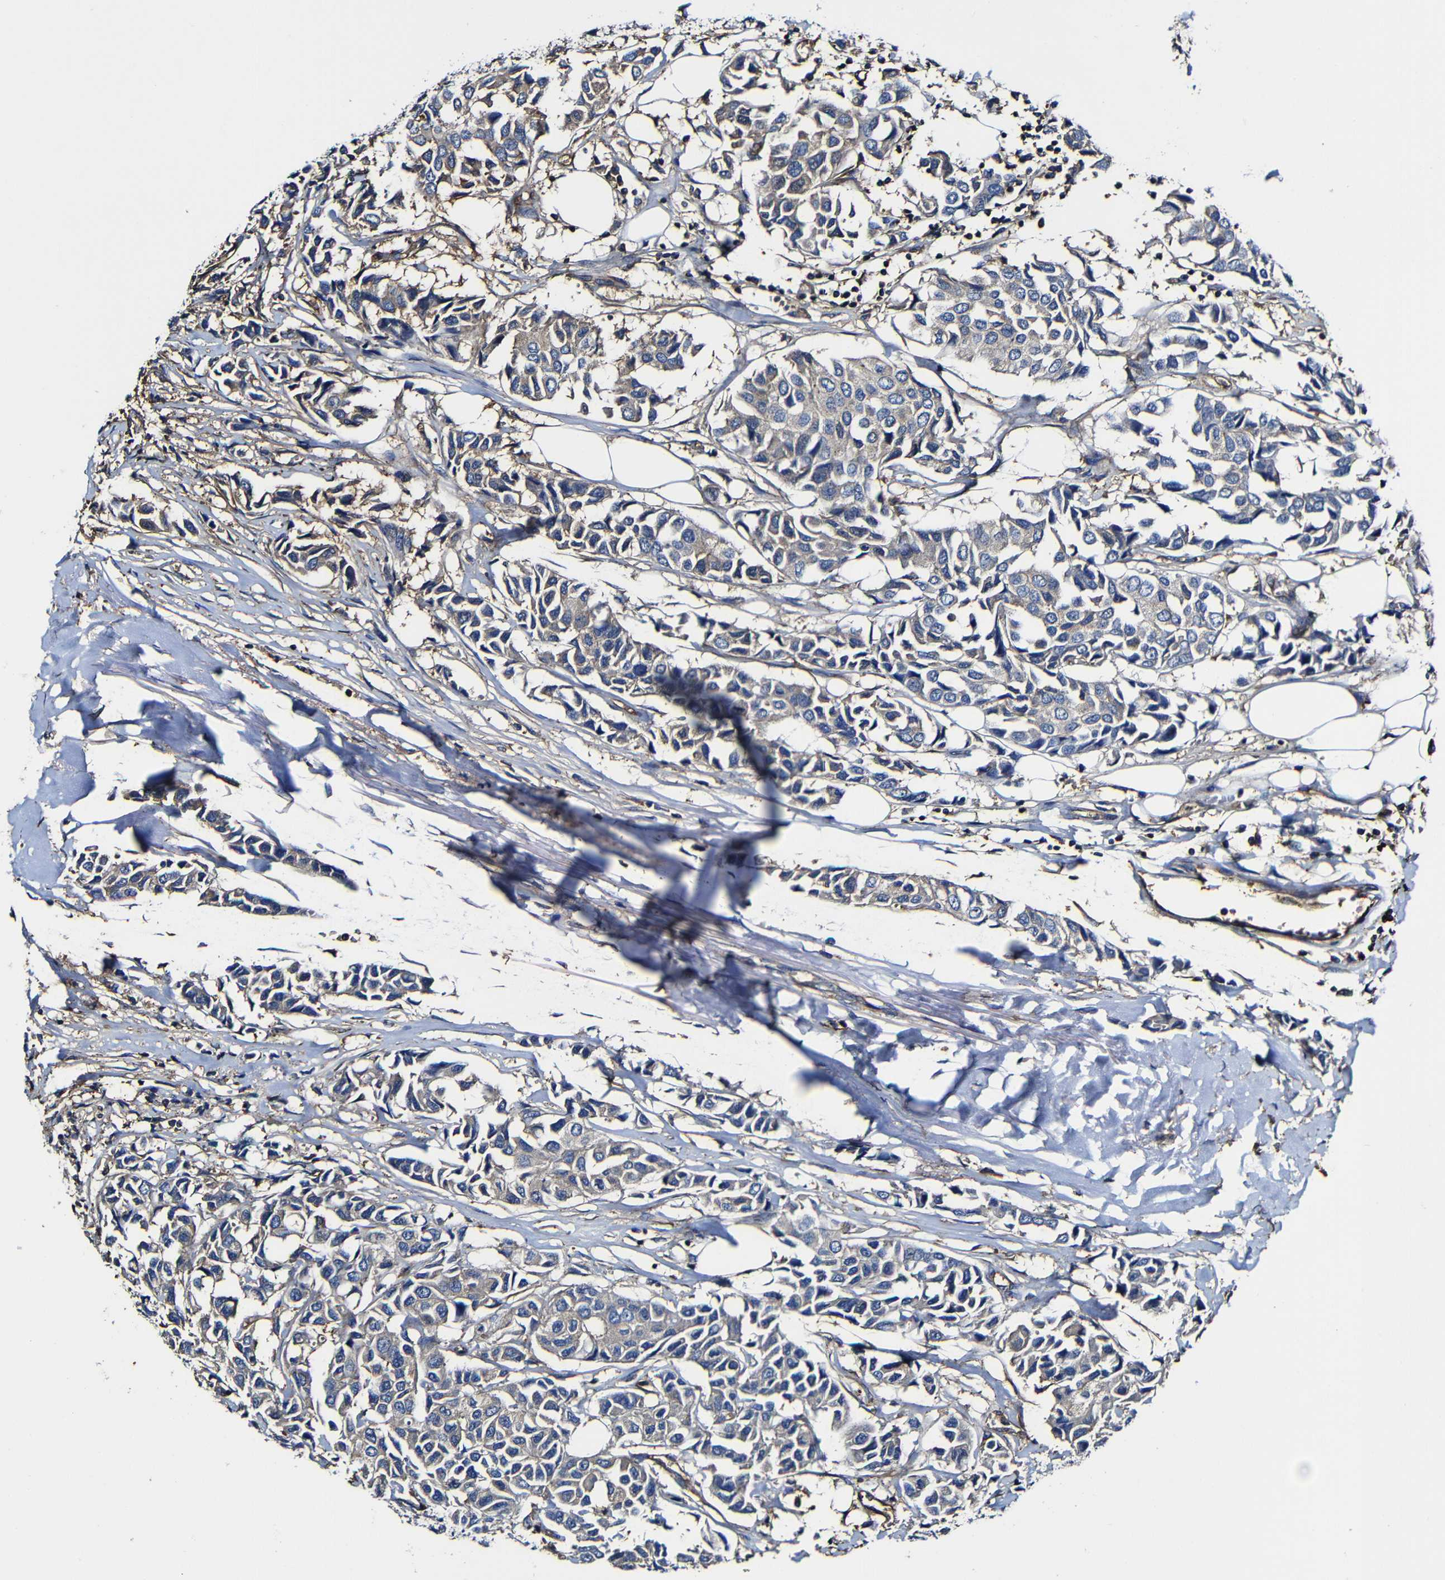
{"staining": {"intensity": "negative", "quantity": "none", "location": "none"}, "tissue": "breast cancer", "cell_type": "Tumor cells", "image_type": "cancer", "snomed": [{"axis": "morphology", "description": "Duct carcinoma"}, {"axis": "topography", "description": "Breast"}], "caption": "High magnification brightfield microscopy of infiltrating ductal carcinoma (breast) stained with DAB (brown) and counterstained with hematoxylin (blue): tumor cells show no significant expression.", "gene": "MSN", "patient": {"sex": "female", "age": 80}}